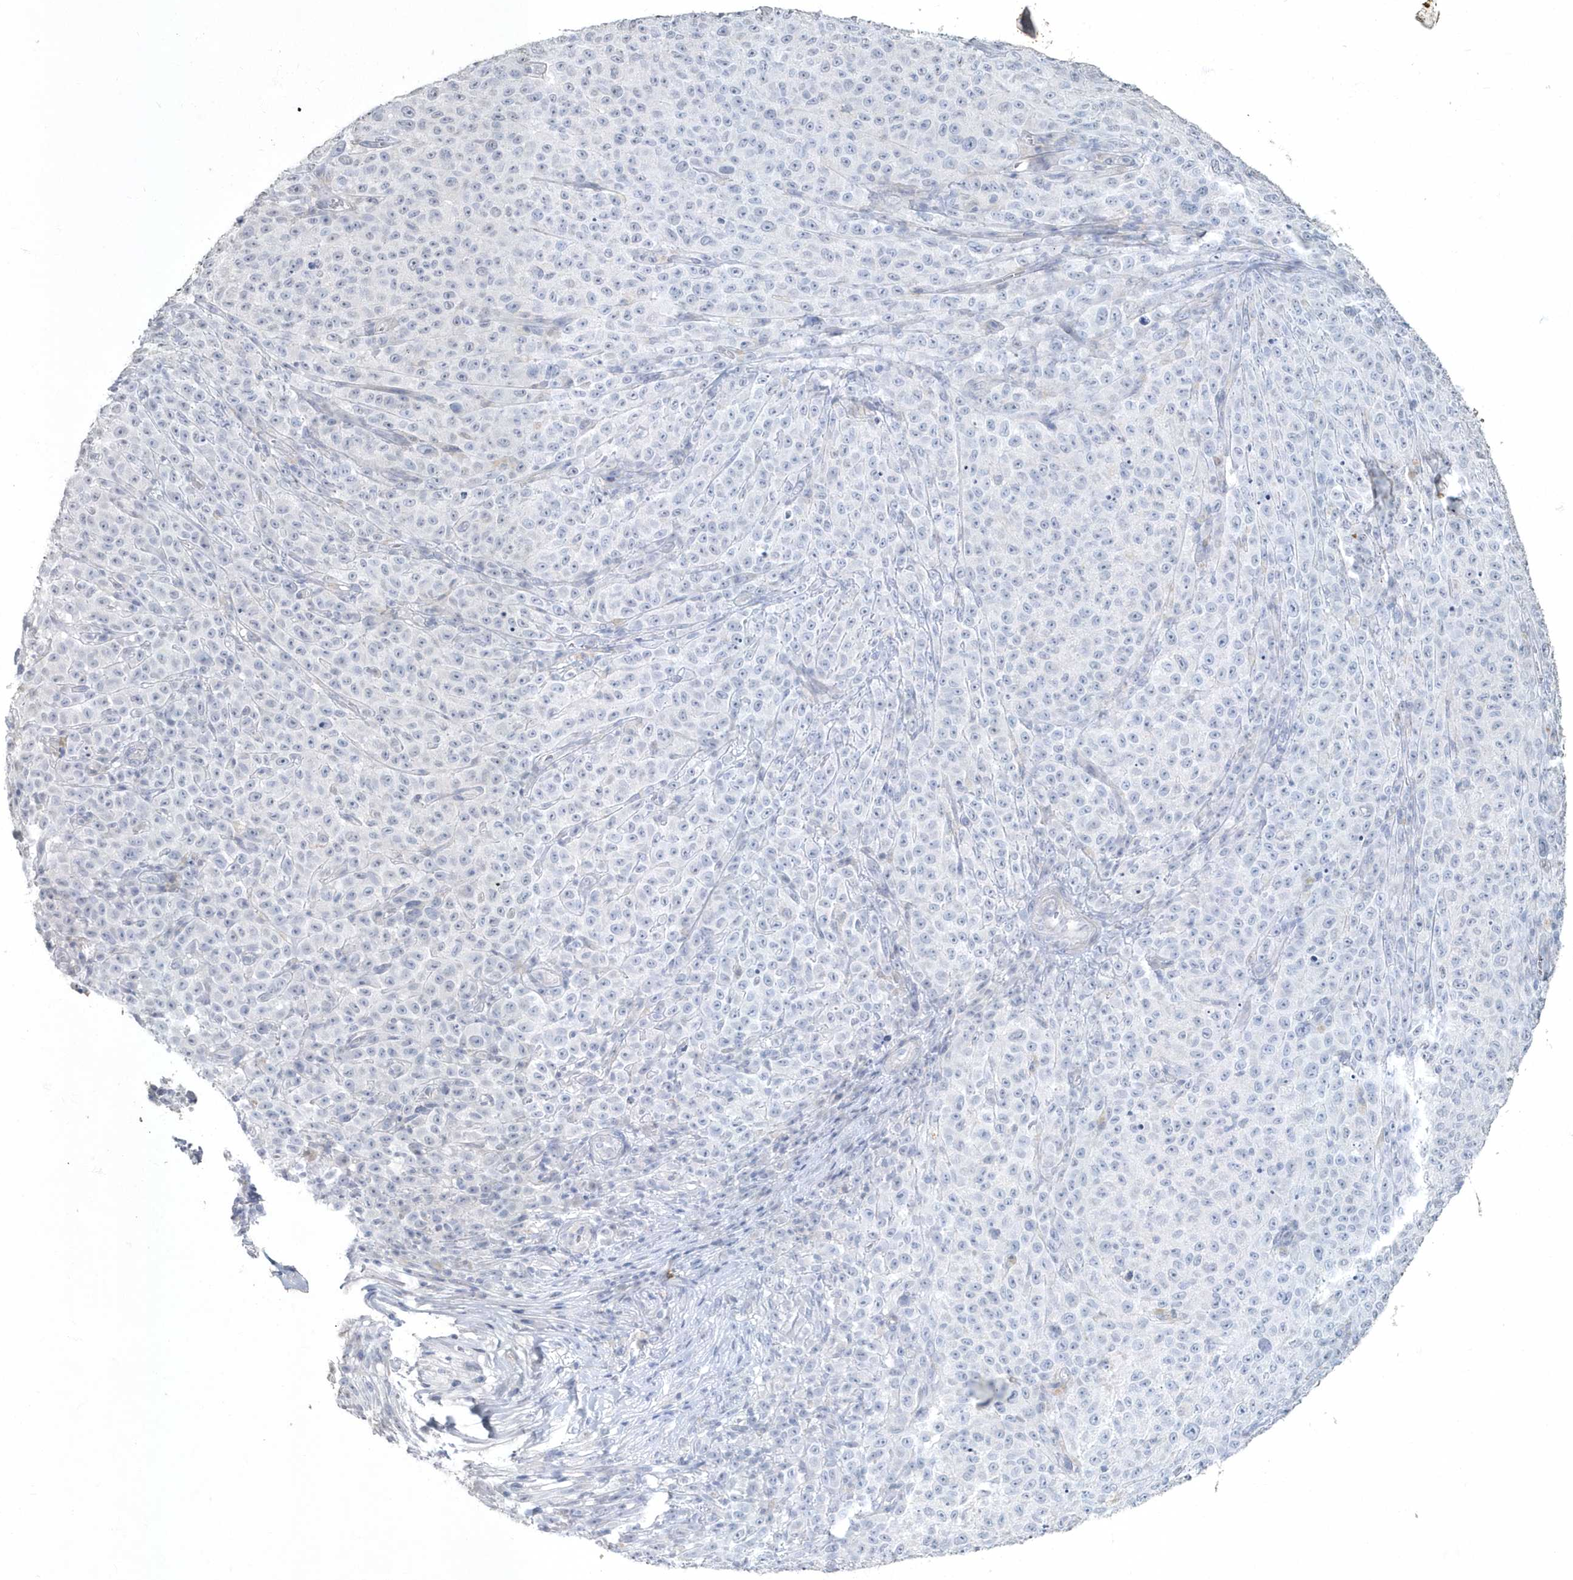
{"staining": {"intensity": "negative", "quantity": "none", "location": "none"}, "tissue": "melanoma", "cell_type": "Tumor cells", "image_type": "cancer", "snomed": [{"axis": "morphology", "description": "Malignant melanoma, NOS"}, {"axis": "topography", "description": "Skin"}], "caption": "A histopathology image of human malignant melanoma is negative for staining in tumor cells.", "gene": "MYOT", "patient": {"sex": "female", "age": 82}}